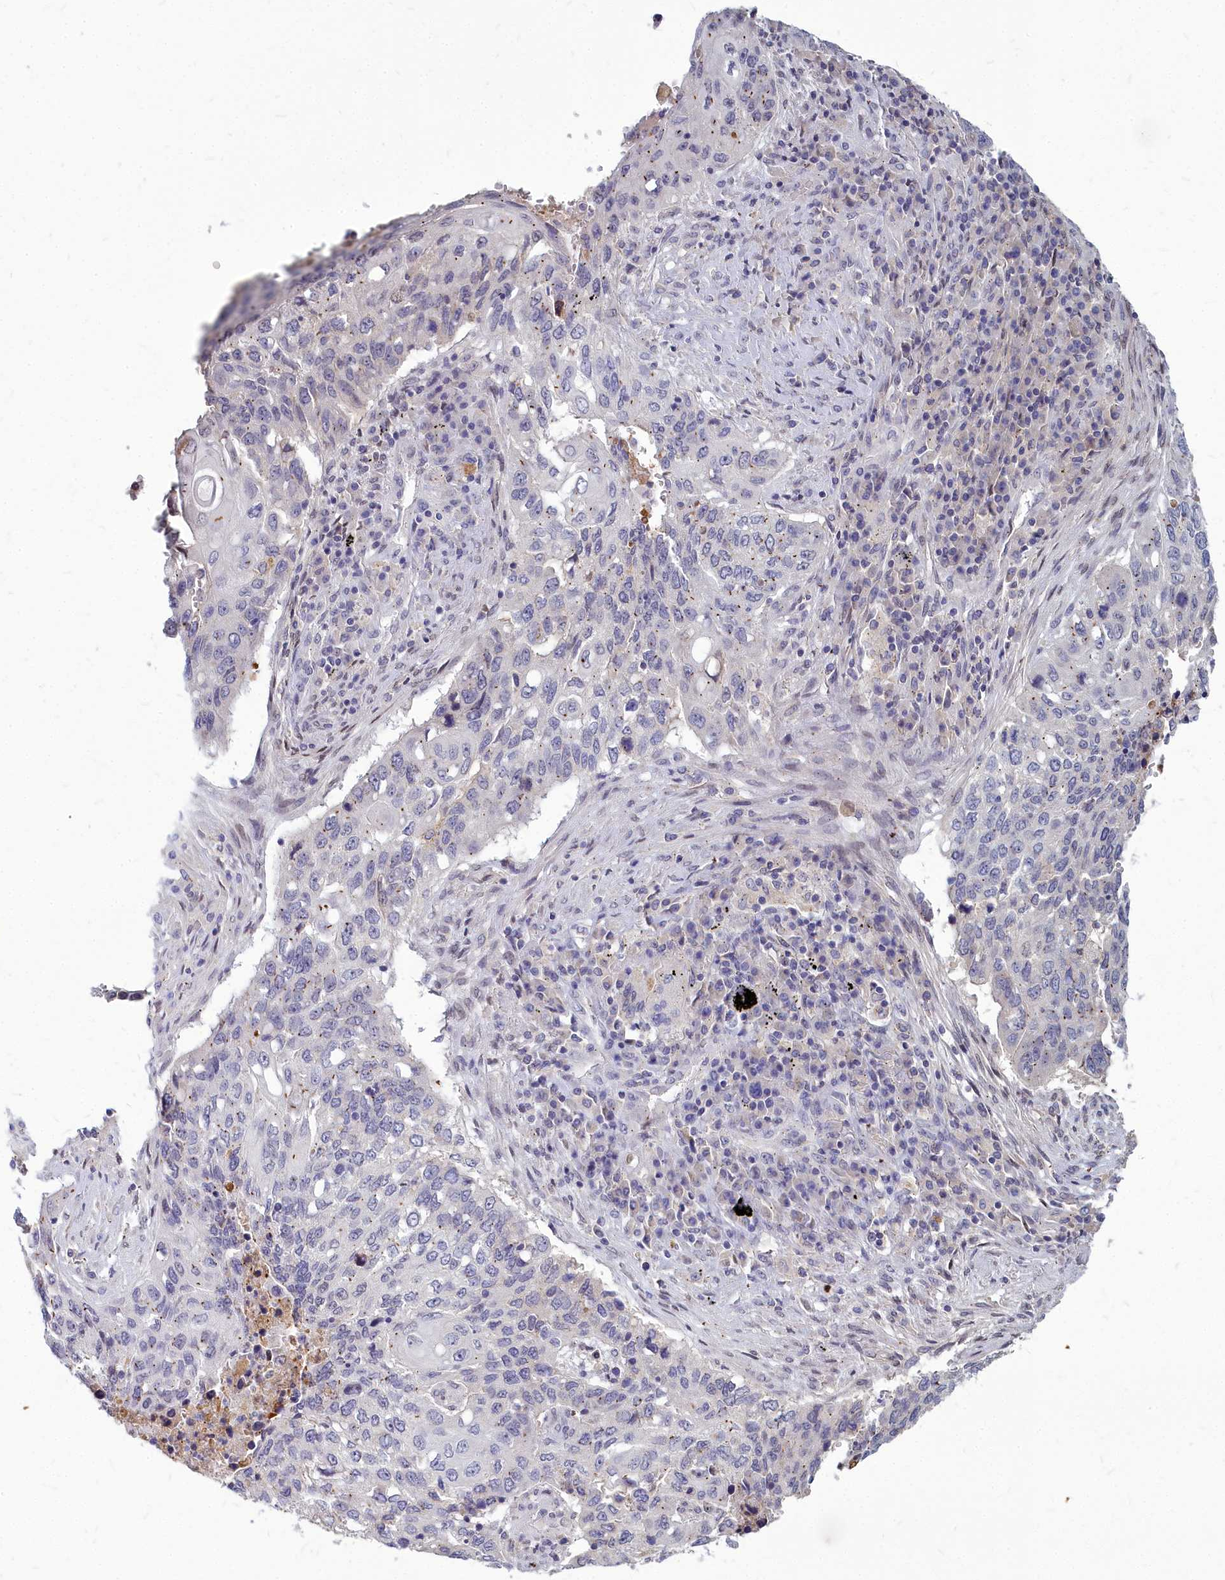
{"staining": {"intensity": "weak", "quantity": "<25%", "location": "cytoplasmic/membranous"}, "tissue": "lung cancer", "cell_type": "Tumor cells", "image_type": "cancer", "snomed": [{"axis": "morphology", "description": "Squamous cell carcinoma, NOS"}, {"axis": "topography", "description": "Lung"}], "caption": "An image of human lung cancer is negative for staining in tumor cells.", "gene": "NOXA1", "patient": {"sex": "female", "age": 63}}